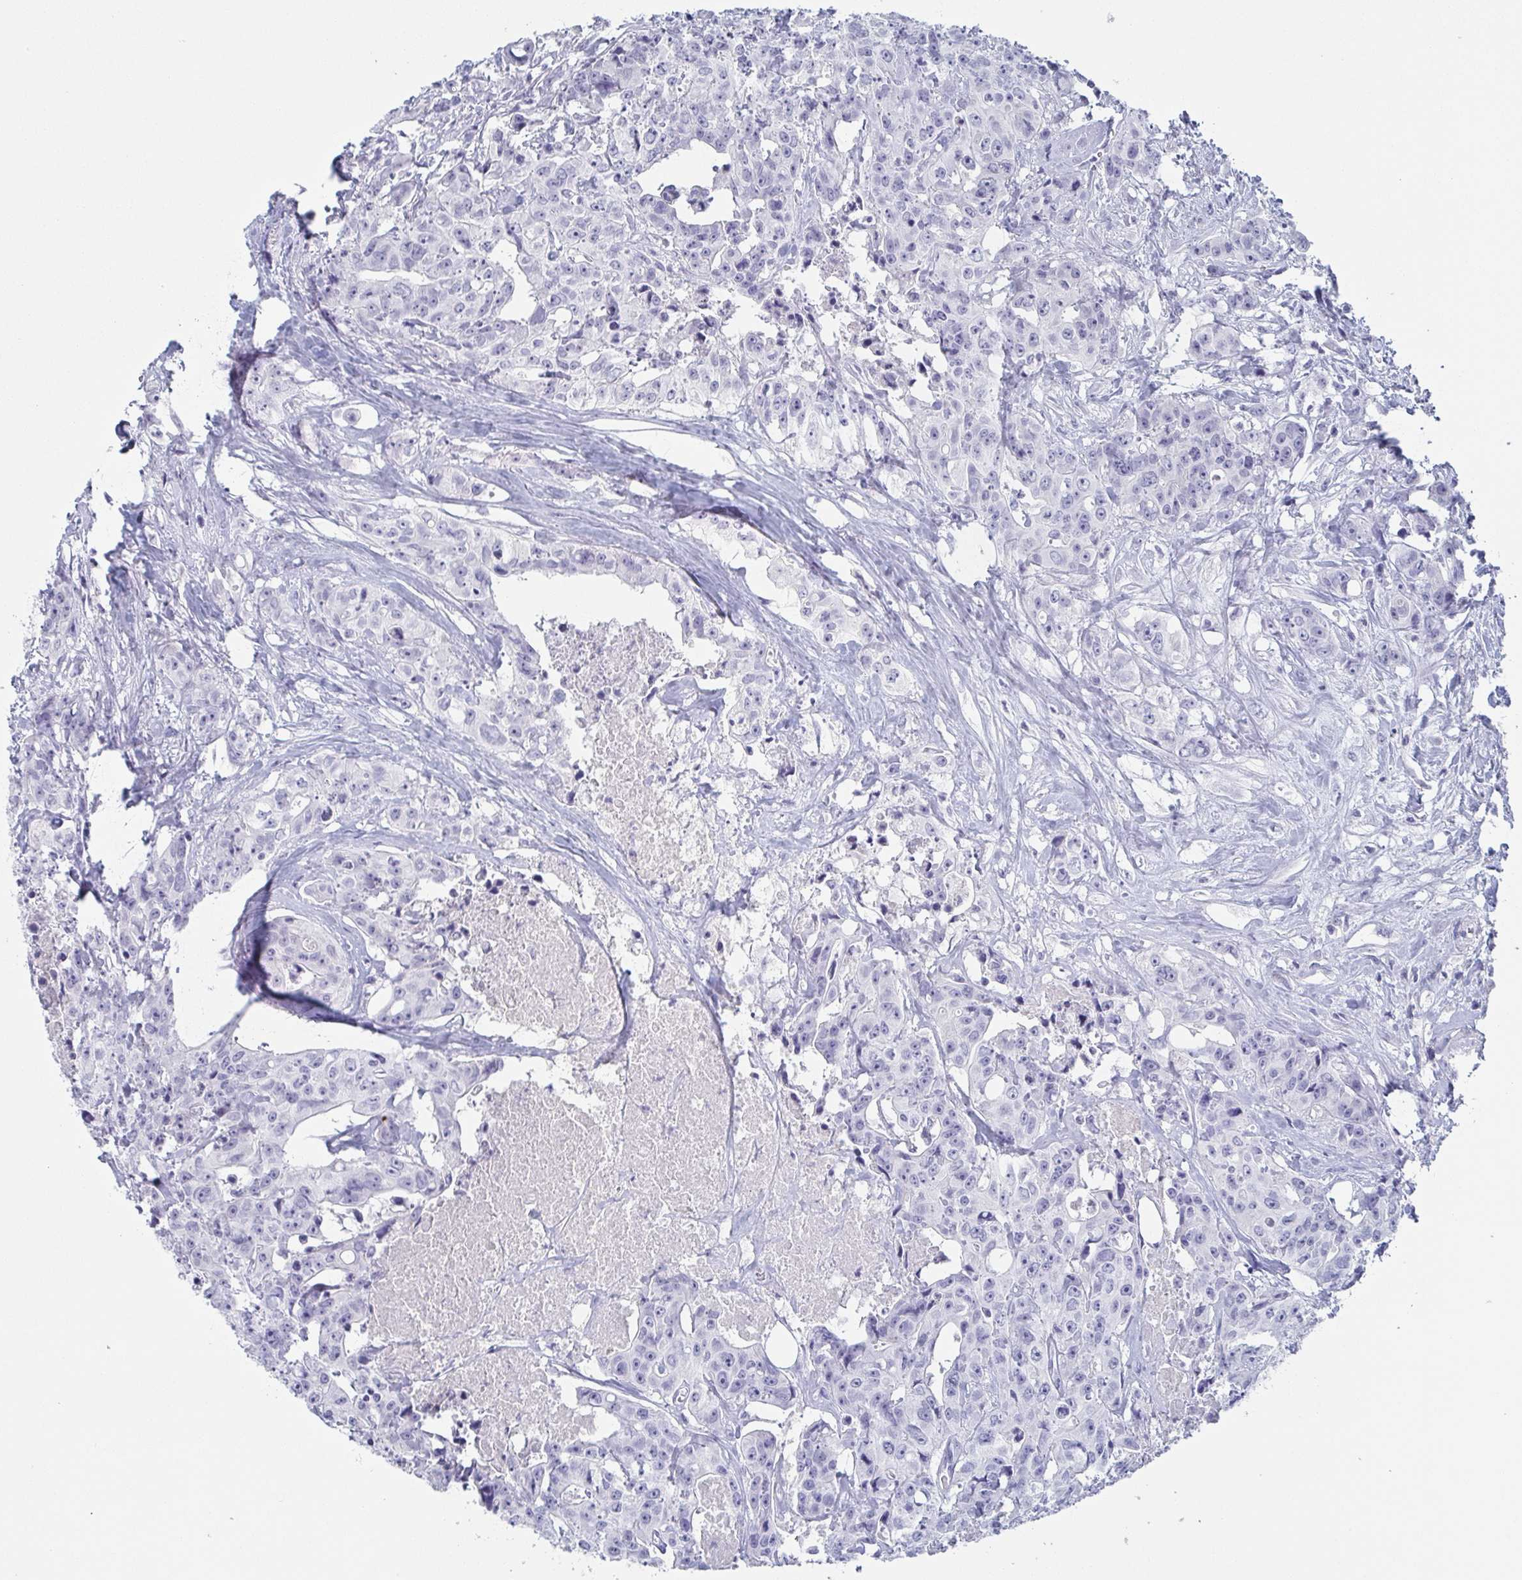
{"staining": {"intensity": "negative", "quantity": "none", "location": "none"}, "tissue": "colorectal cancer", "cell_type": "Tumor cells", "image_type": "cancer", "snomed": [{"axis": "morphology", "description": "Adenocarcinoma, NOS"}, {"axis": "topography", "description": "Rectum"}], "caption": "Tumor cells are negative for protein expression in human colorectal cancer (adenocarcinoma).", "gene": "ITLN1", "patient": {"sex": "female", "age": 62}}